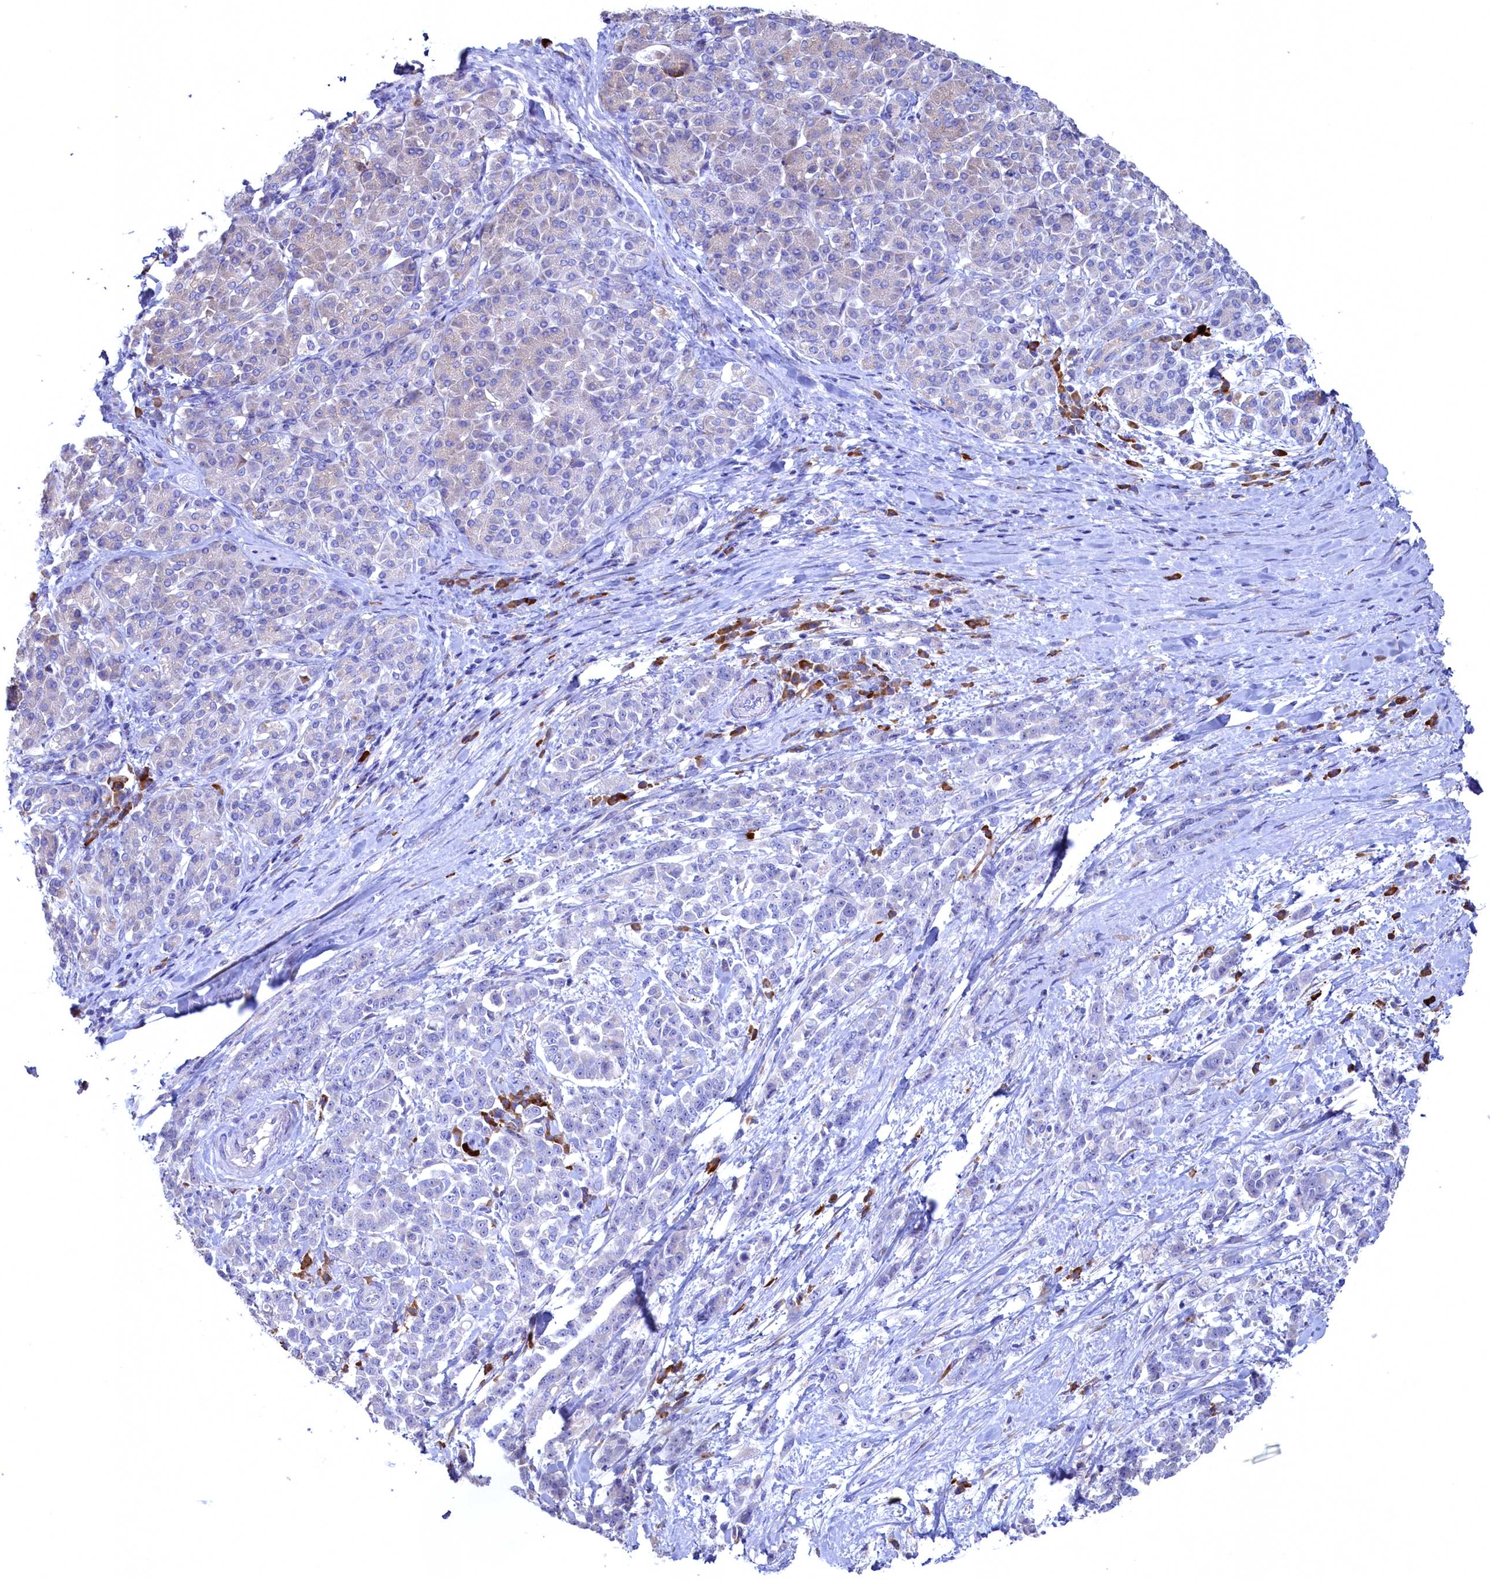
{"staining": {"intensity": "negative", "quantity": "none", "location": "none"}, "tissue": "pancreatic cancer", "cell_type": "Tumor cells", "image_type": "cancer", "snomed": [{"axis": "morphology", "description": "Normal tissue, NOS"}, {"axis": "morphology", "description": "Adenocarcinoma, NOS"}, {"axis": "topography", "description": "Pancreas"}], "caption": "This micrograph is of adenocarcinoma (pancreatic) stained with IHC to label a protein in brown with the nuclei are counter-stained blue. There is no expression in tumor cells.", "gene": "CBLIF", "patient": {"sex": "female", "age": 64}}